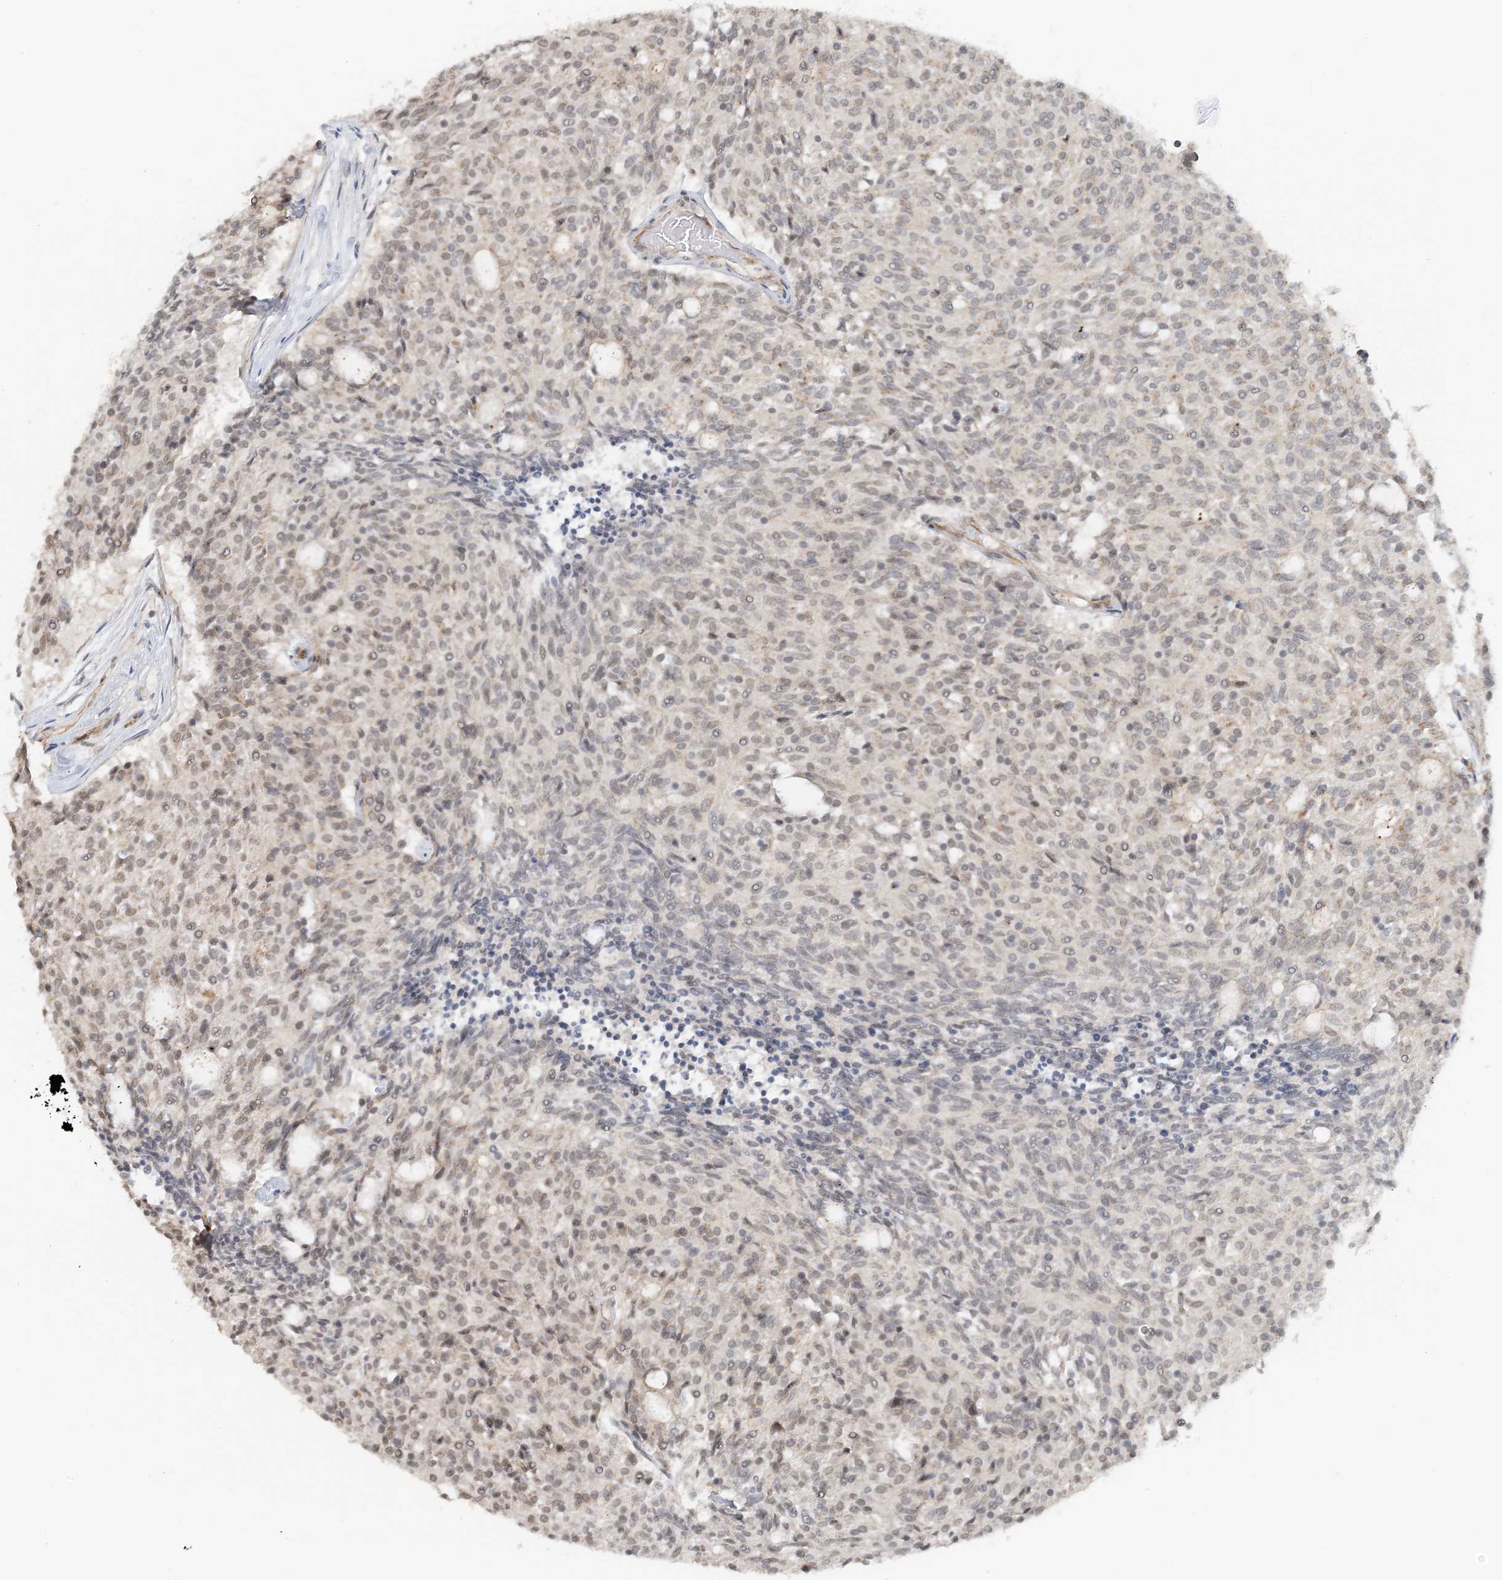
{"staining": {"intensity": "weak", "quantity": "25%-75%", "location": "cytoplasmic/membranous,nuclear"}, "tissue": "carcinoid", "cell_type": "Tumor cells", "image_type": "cancer", "snomed": [{"axis": "morphology", "description": "Carcinoid, malignant, NOS"}, {"axis": "topography", "description": "Pancreas"}], "caption": "IHC (DAB) staining of carcinoid (malignant) exhibits weak cytoplasmic/membranous and nuclear protein positivity in approximately 25%-75% of tumor cells.", "gene": "ZCCHC4", "patient": {"sex": "female", "age": 54}}